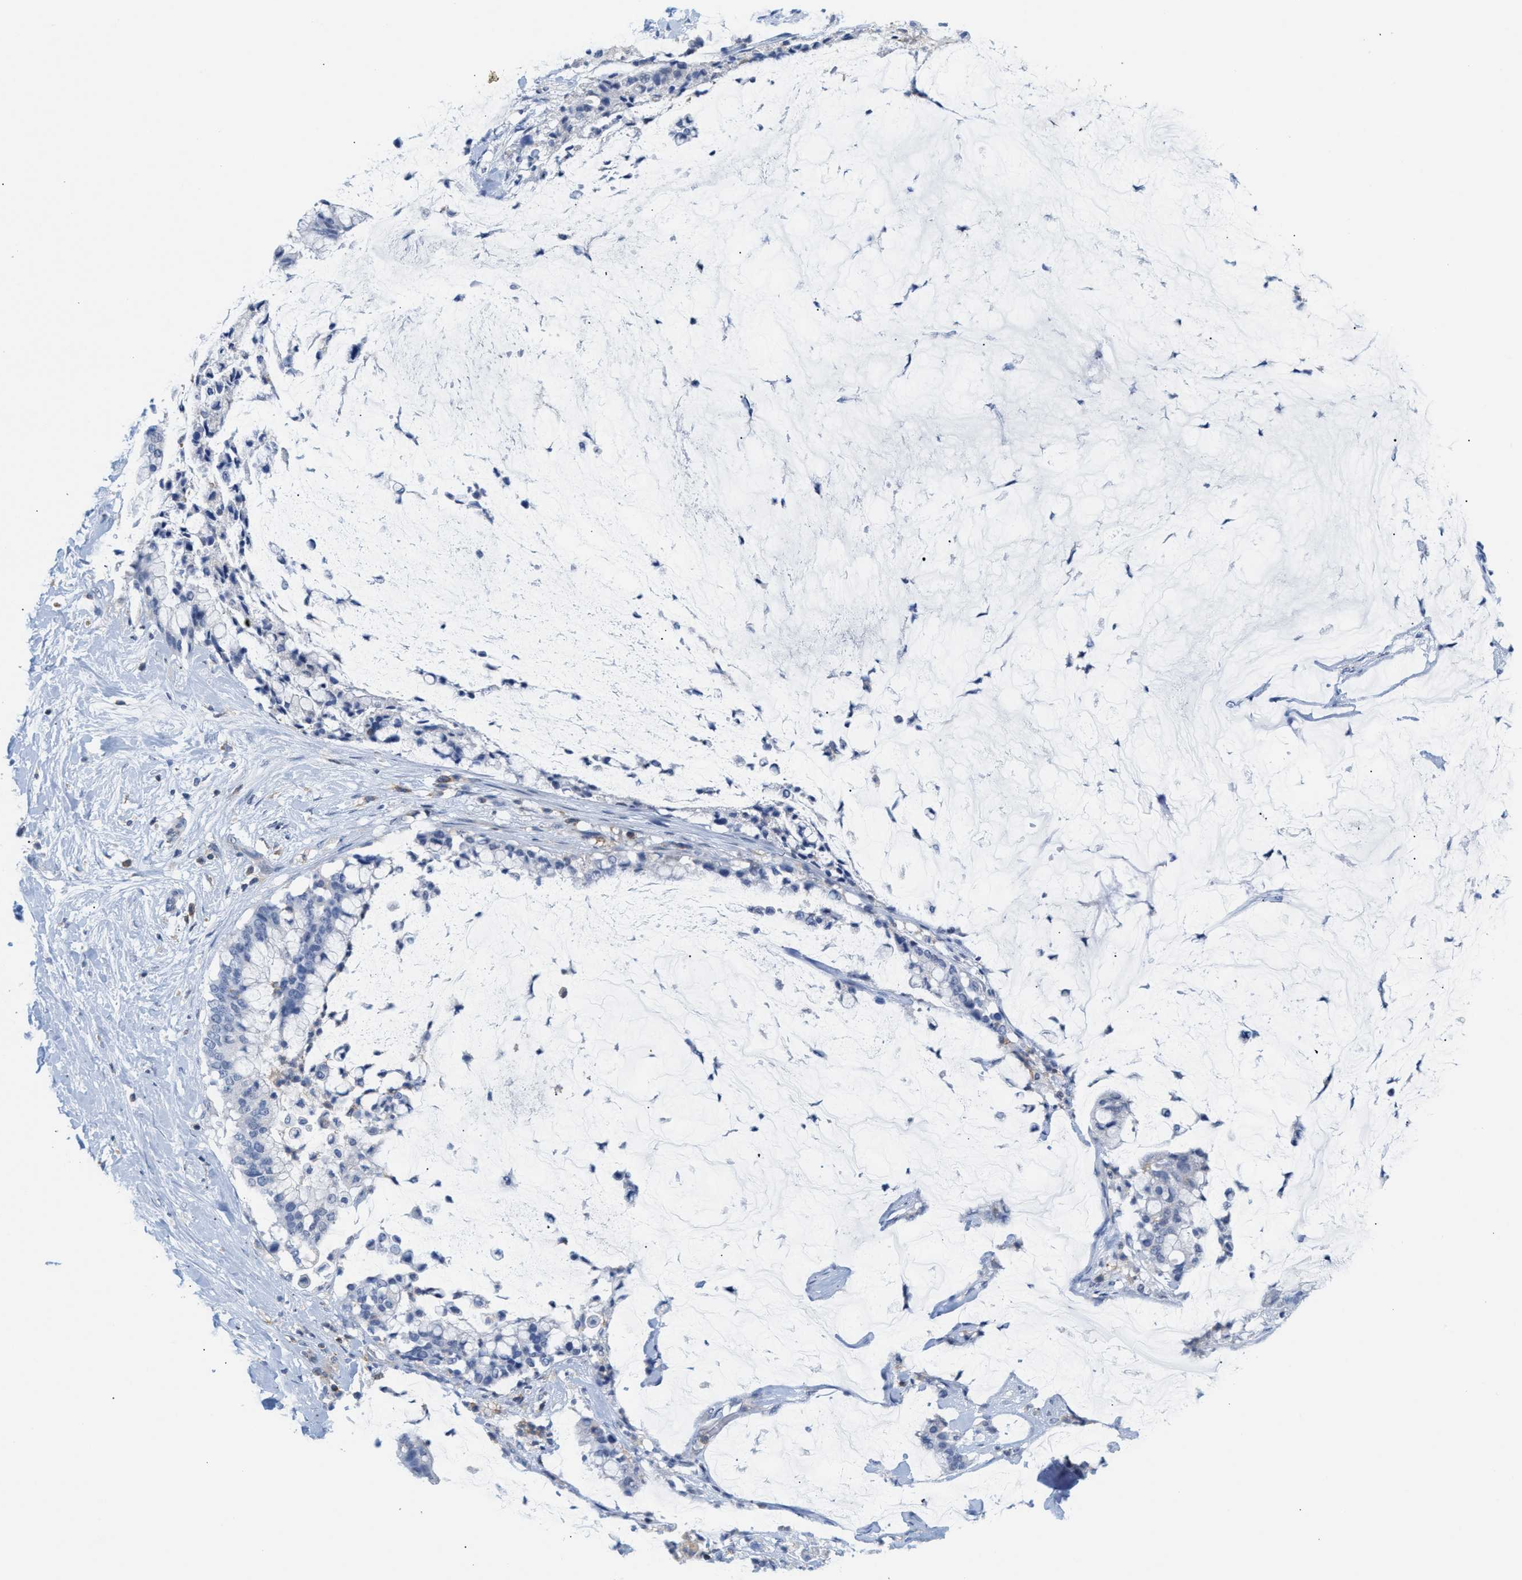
{"staining": {"intensity": "negative", "quantity": "none", "location": "none"}, "tissue": "pancreatic cancer", "cell_type": "Tumor cells", "image_type": "cancer", "snomed": [{"axis": "morphology", "description": "Adenocarcinoma, NOS"}, {"axis": "topography", "description": "Pancreas"}], "caption": "IHC image of neoplastic tissue: human pancreatic cancer (adenocarcinoma) stained with DAB (3,3'-diaminobenzidine) reveals no significant protein expression in tumor cells. (DAB (3,3'-diaminobenzidine) immunohistochemistry with hematoxylin counter stain).", "gene": "IL16", "patient": {"sex": "male", "age": 41}}